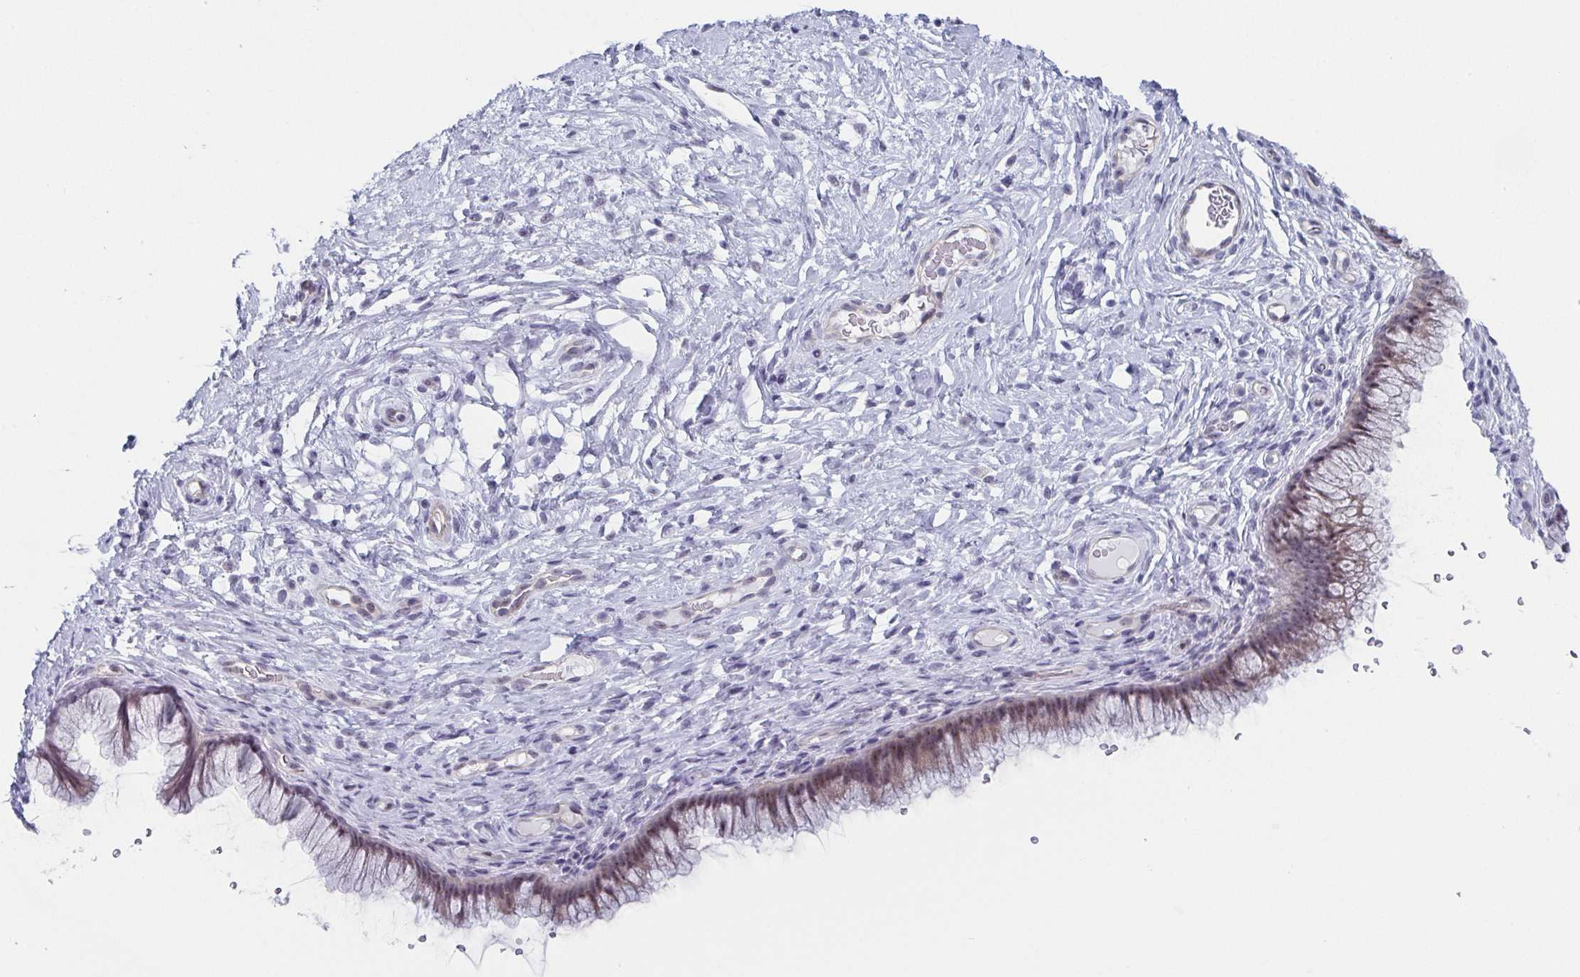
{"staining": {"intensity": "weak", "quantity": ">75%", "location": "cytoplasmic/membranous,nuclear"}, "tissue": "cervix", "cell_type": "Glandular cells", "image_type": "normal", "snomed": [{"axis": "morphology", "description": "Normal tissue, NOS"}, {"axis": "topography", "description": "Cervix"}], "caption": "DAB (3,3'-diaminobenzidine) immunohistochemical staining of normal human cervix shows weak cytoplasmic/membranous,nuclear protein staining in about >75% of glandular cells.", "gene": "EXOSC7", "patient": {"sex": "female", "age": 34}}